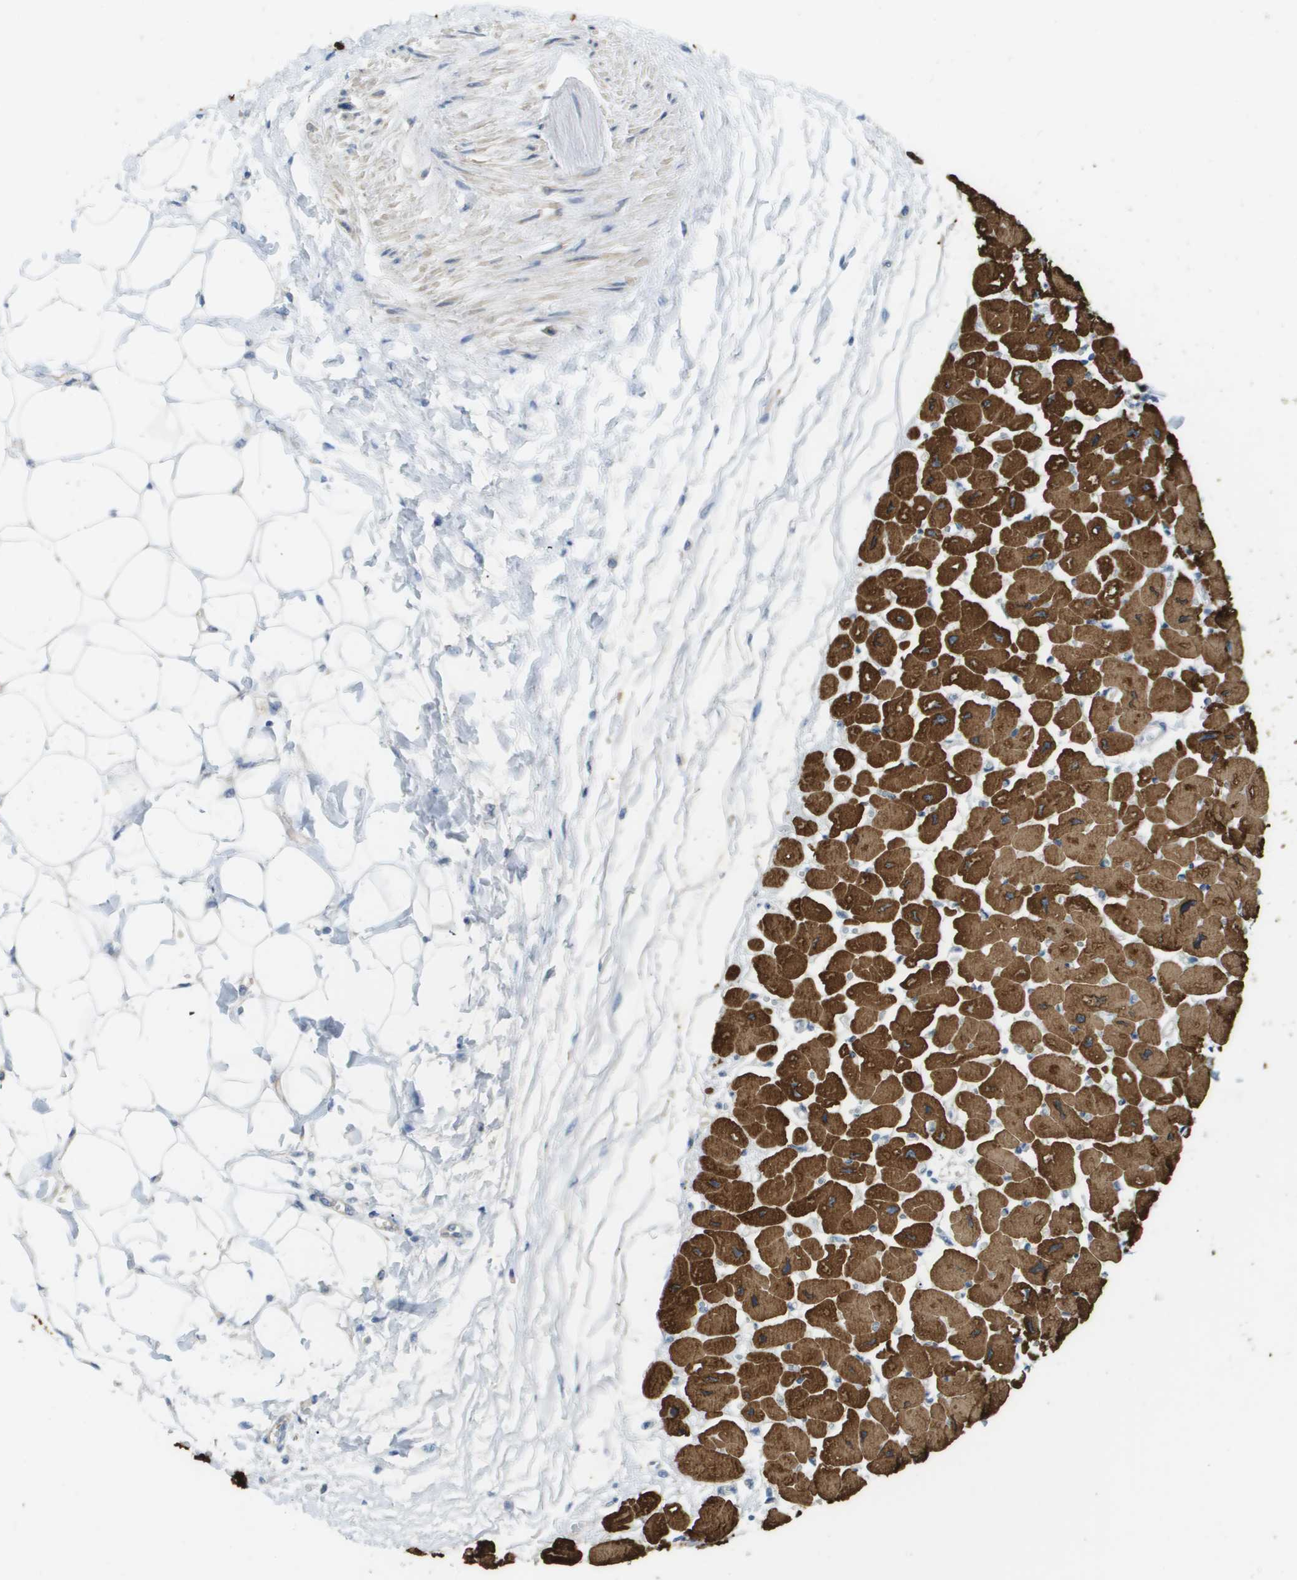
{"staining": {"intensity": "strong", "quantity": ">75%", "location": "cytoplasmic/membranous"}, "tissue": "heart muscle", "cell_type": "Cardiomyocytes", "image_type": "normal", "snomed": [{"axis": "morphology", "description": "Normal tissue, NOS"}, {"axis": "topography", "description": "Heart"}], "caption": "Benign heart muscle was stained to show a protein in brown. There is high levels of strong cytoplasmic/membranous staining in about >75% of cardiomyocytes. (DAB (3,3'-diaminobenzidine) = brown stain, brightfield microscopy at high magnification).", "gene": "MYL3", "patient": {"sex": "female", "age": 54}}